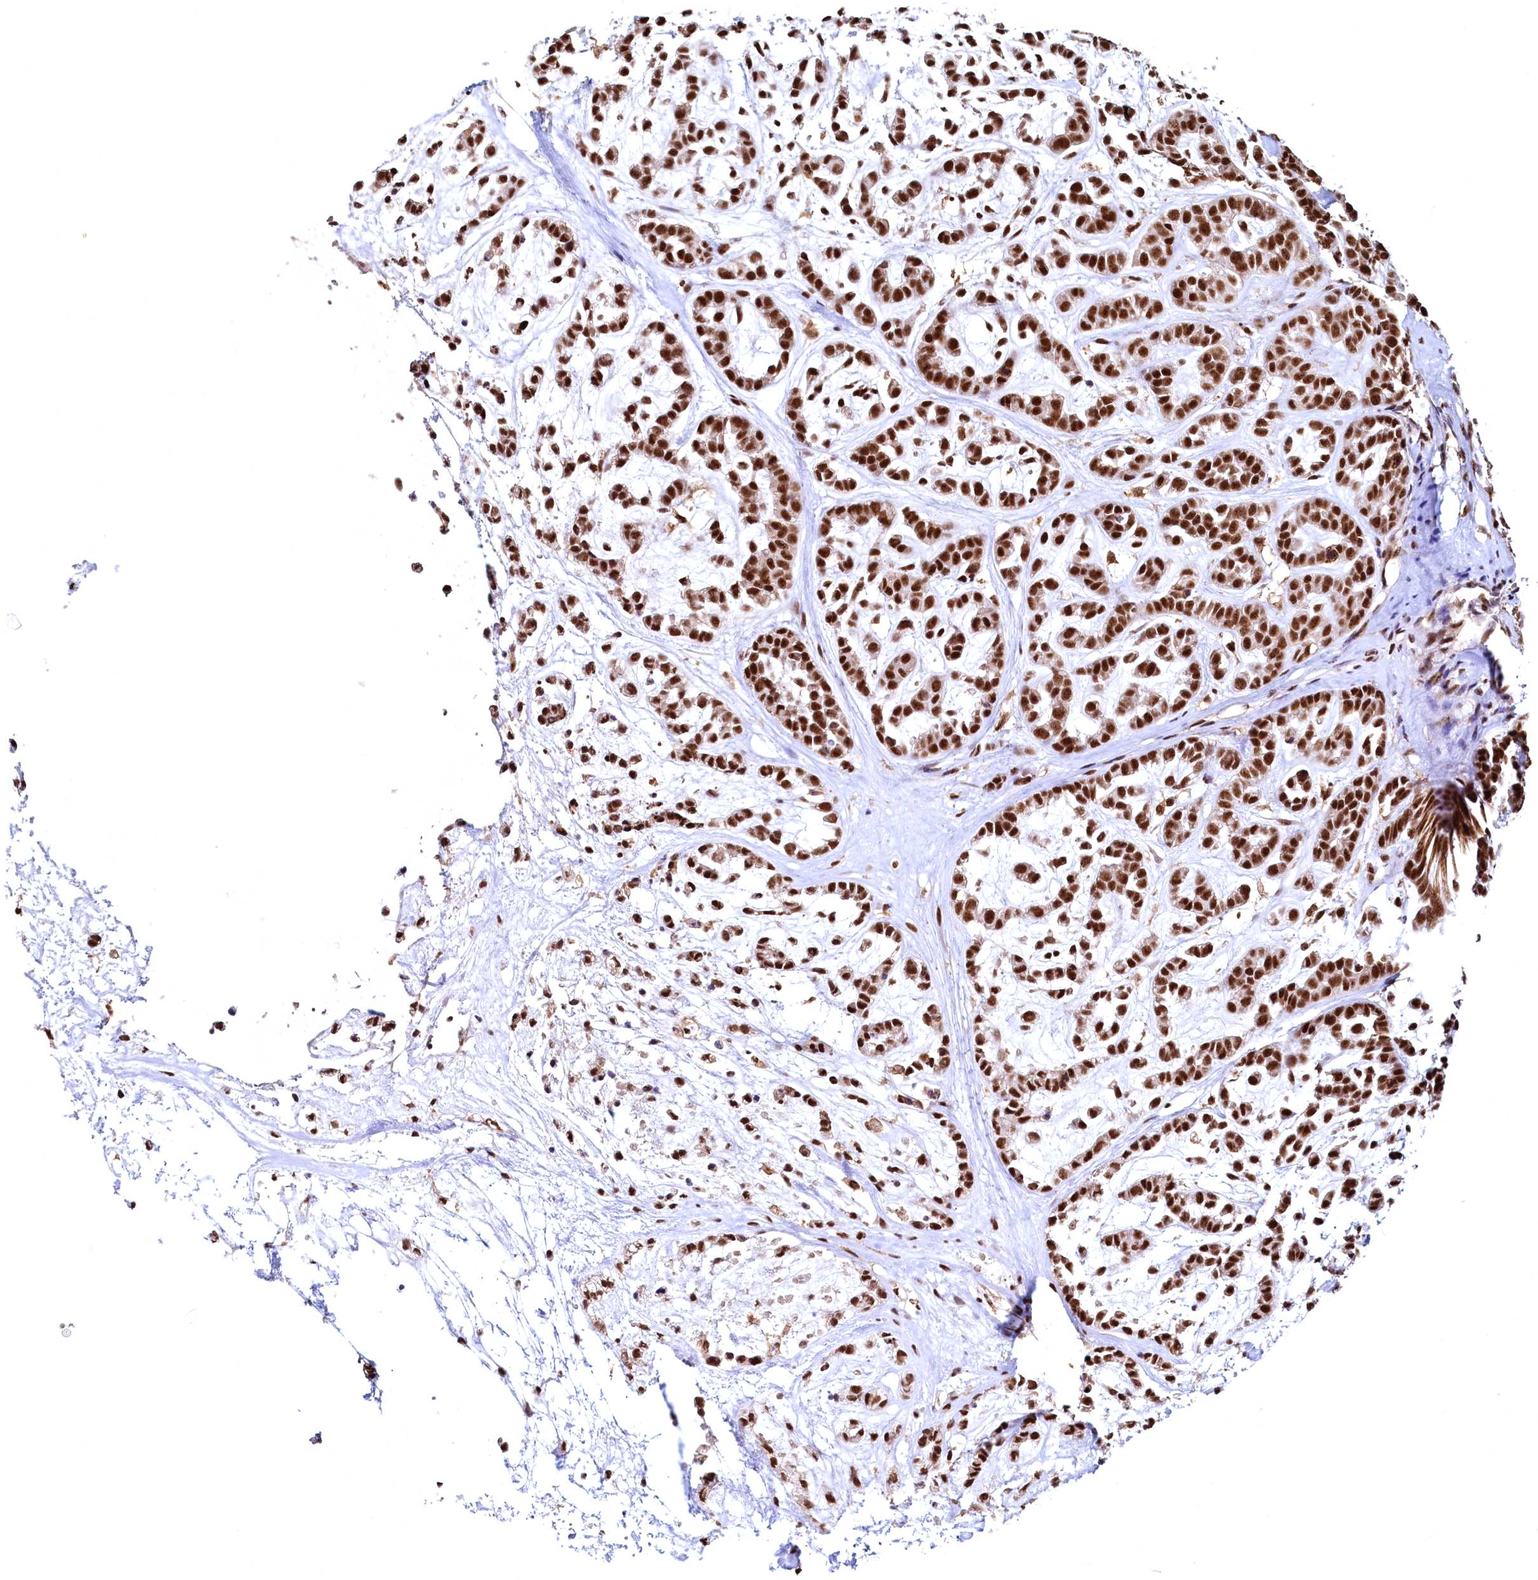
{"staining": {"intensity": "strong", "quantity": ">75%", "location": "nuclear"}, "tissue": "head and neck cancer", "cell_type": "Tumor cells", "image_type": "cancer", "snomed": [{"axis": "morphology", "description": "Adenocarcinoma, NOS"}, {"axis": "morphology", "description": "Adenoma, NOS"}, {"axis": "topography", "description": "Head-Neck"}], "caption": "A micrograph of human head and neck adenocarcinoma stained for a protein exhibits strong nuclear brown staining in tumor cells.", "gene": "RSRC2", "patient": {"sex": "female", "age": 55}}